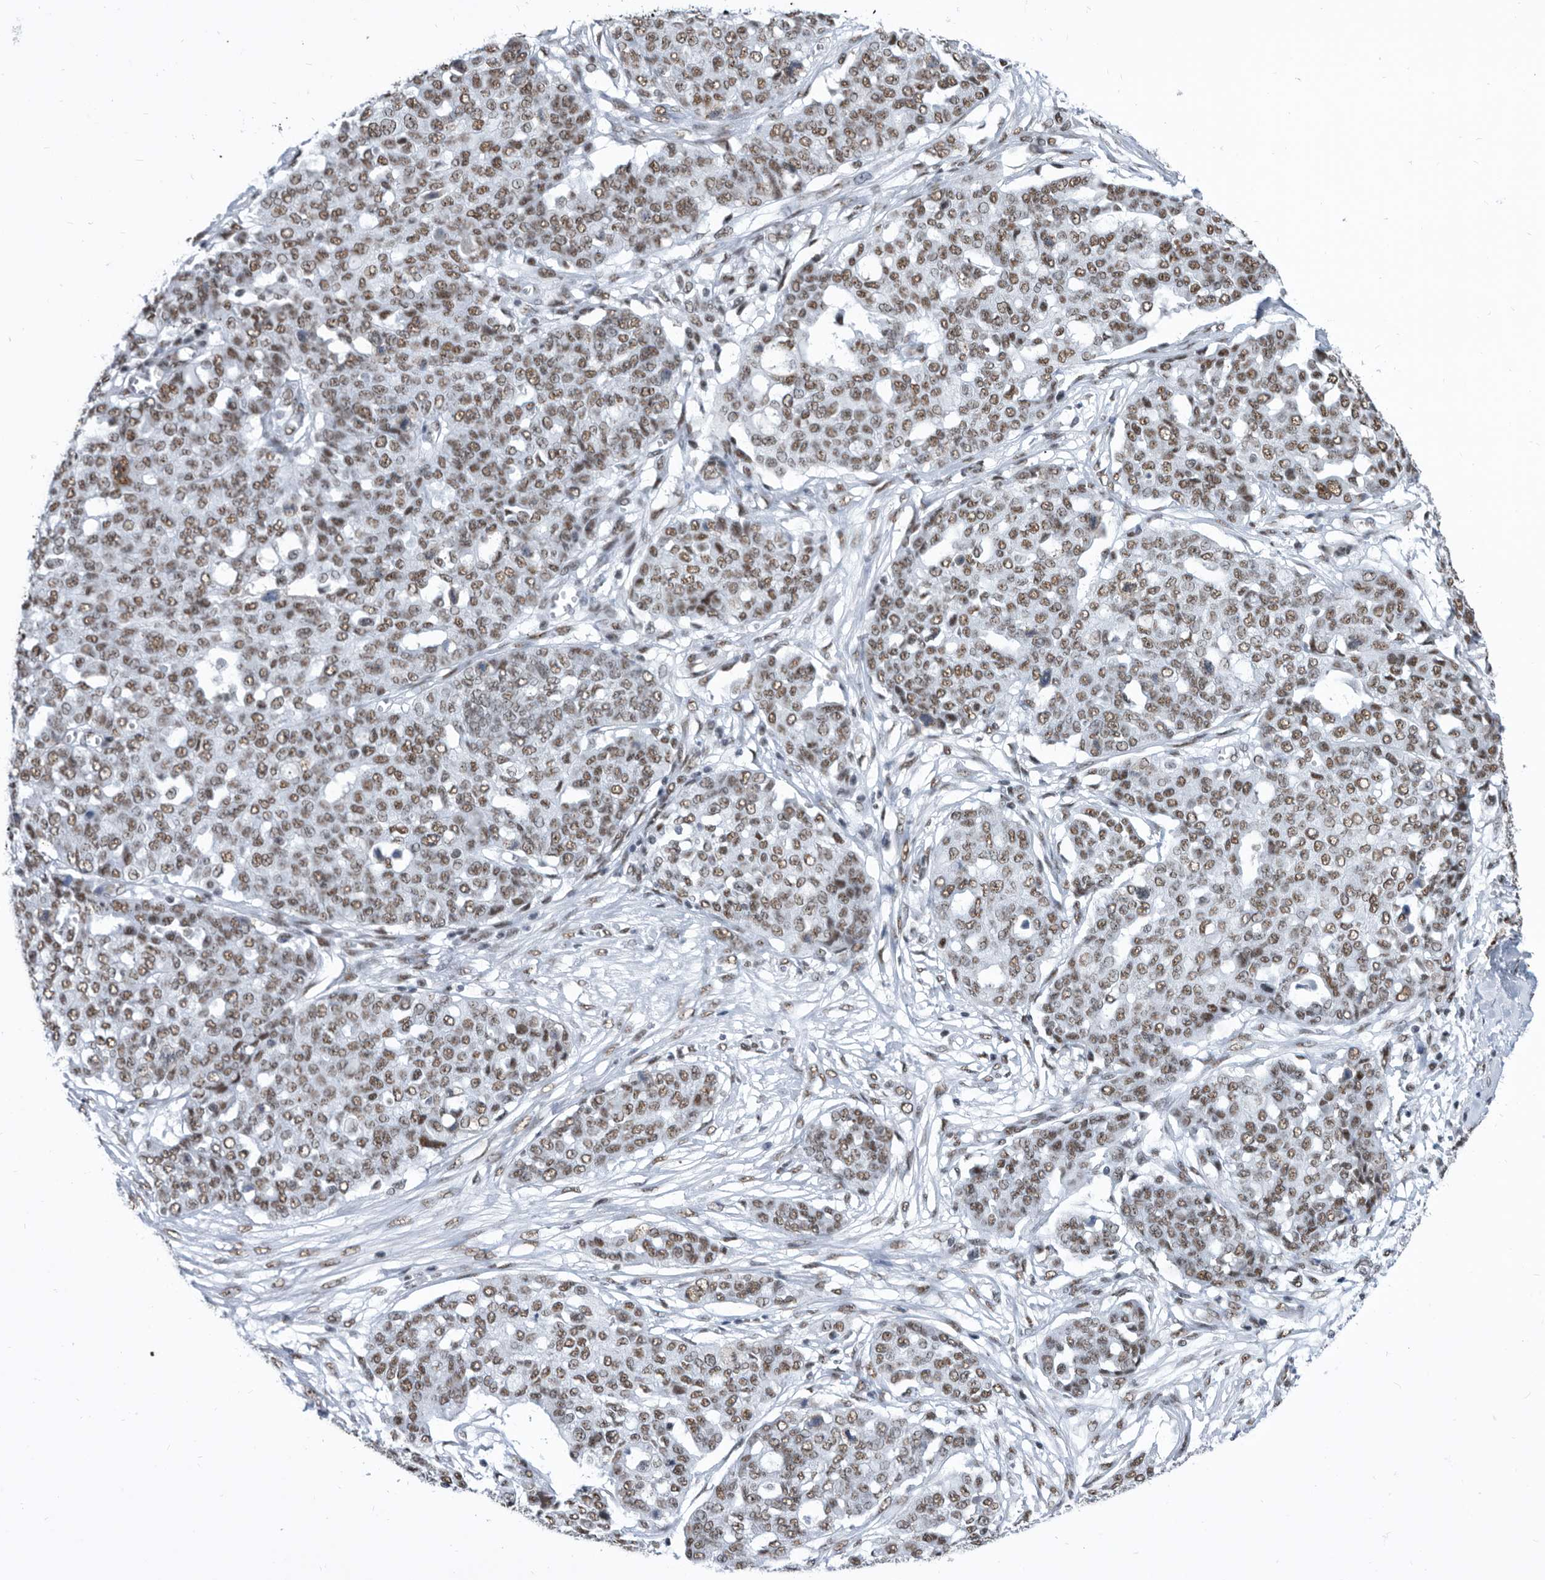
{"staining": {"intensity": "moderate", "quantity": ">75%", "location": "nuclear"}, "tissue": "ovarian cancer", "cell_type": "Tumor cells", "image_type": "cancer", "snomed": [{"axis": "morphology", "description": "Cystadenocarcinoma, serous, NOS"}, {"axis": "topography", "description": "Soft tissue"}, {"axis": "topography", "description": "Ovary"}], "caption": "Ovarian cancer stained with immunohistochemistry (IHC) displays moderate nuclear expression in approximately >75% of tumor cells.", "gene": "SF3A1", "patient": {"sex": "female", "age": 57}}